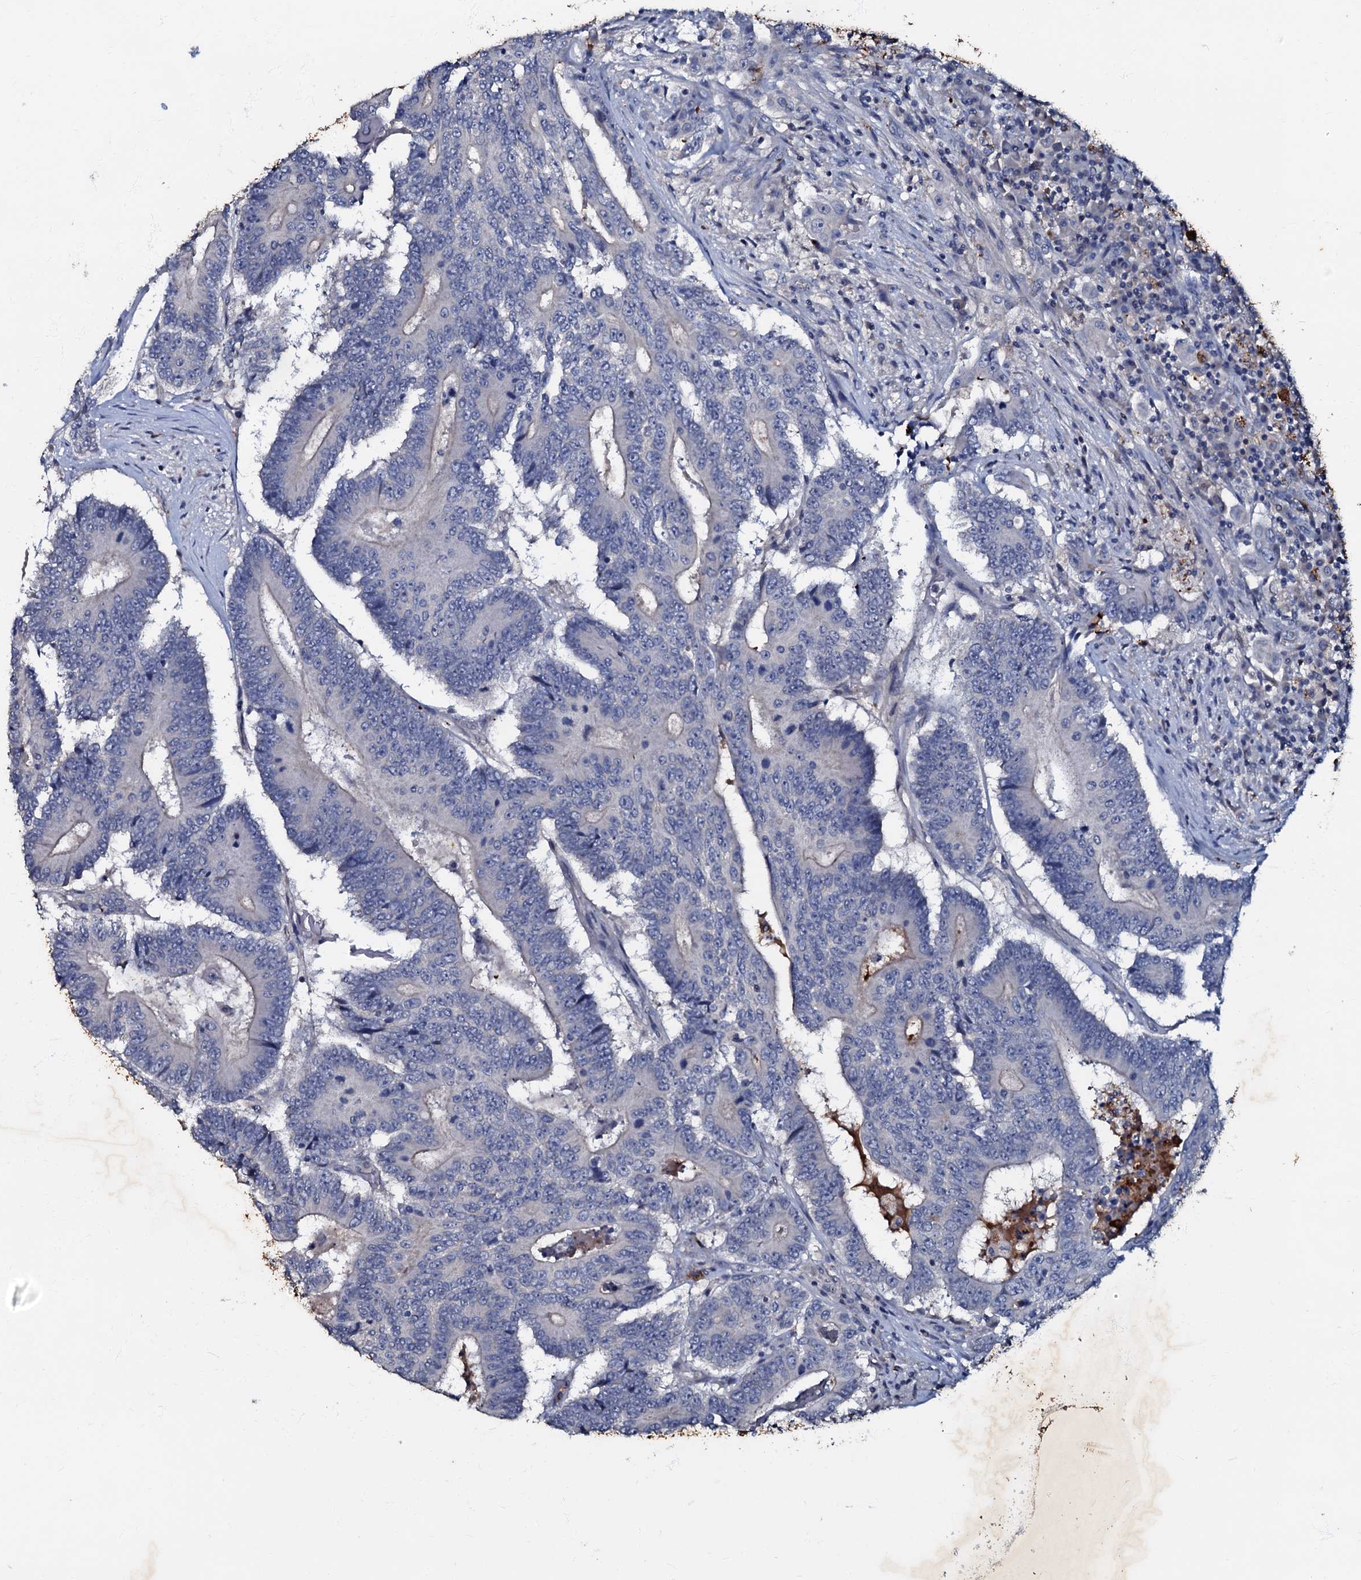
{"staining": {"intensity": "negative", "quantity": "none", "location": "none"}, "tissue": "colorectal cancer", "cell_type": "Tumor cells", "image_type": "cancer", "snomed": [{"axis": "morphology", "description": "Adenocarcinoma, NOS"}, {"axis": "topography", "description": "Colon"}], "caption": "High power microscopy image of an immunohistochemistry image of adenocarcinoma (colorectal), revealing no significant staining in tumor cells. Brightfield microscopy of immunohistochemistry (IHC) stained with DAB (brown) and hematoxylin (blue), captured at high magnification.", "gene": "MANSC4", "patient": {"sex": "male", "age": 83}}